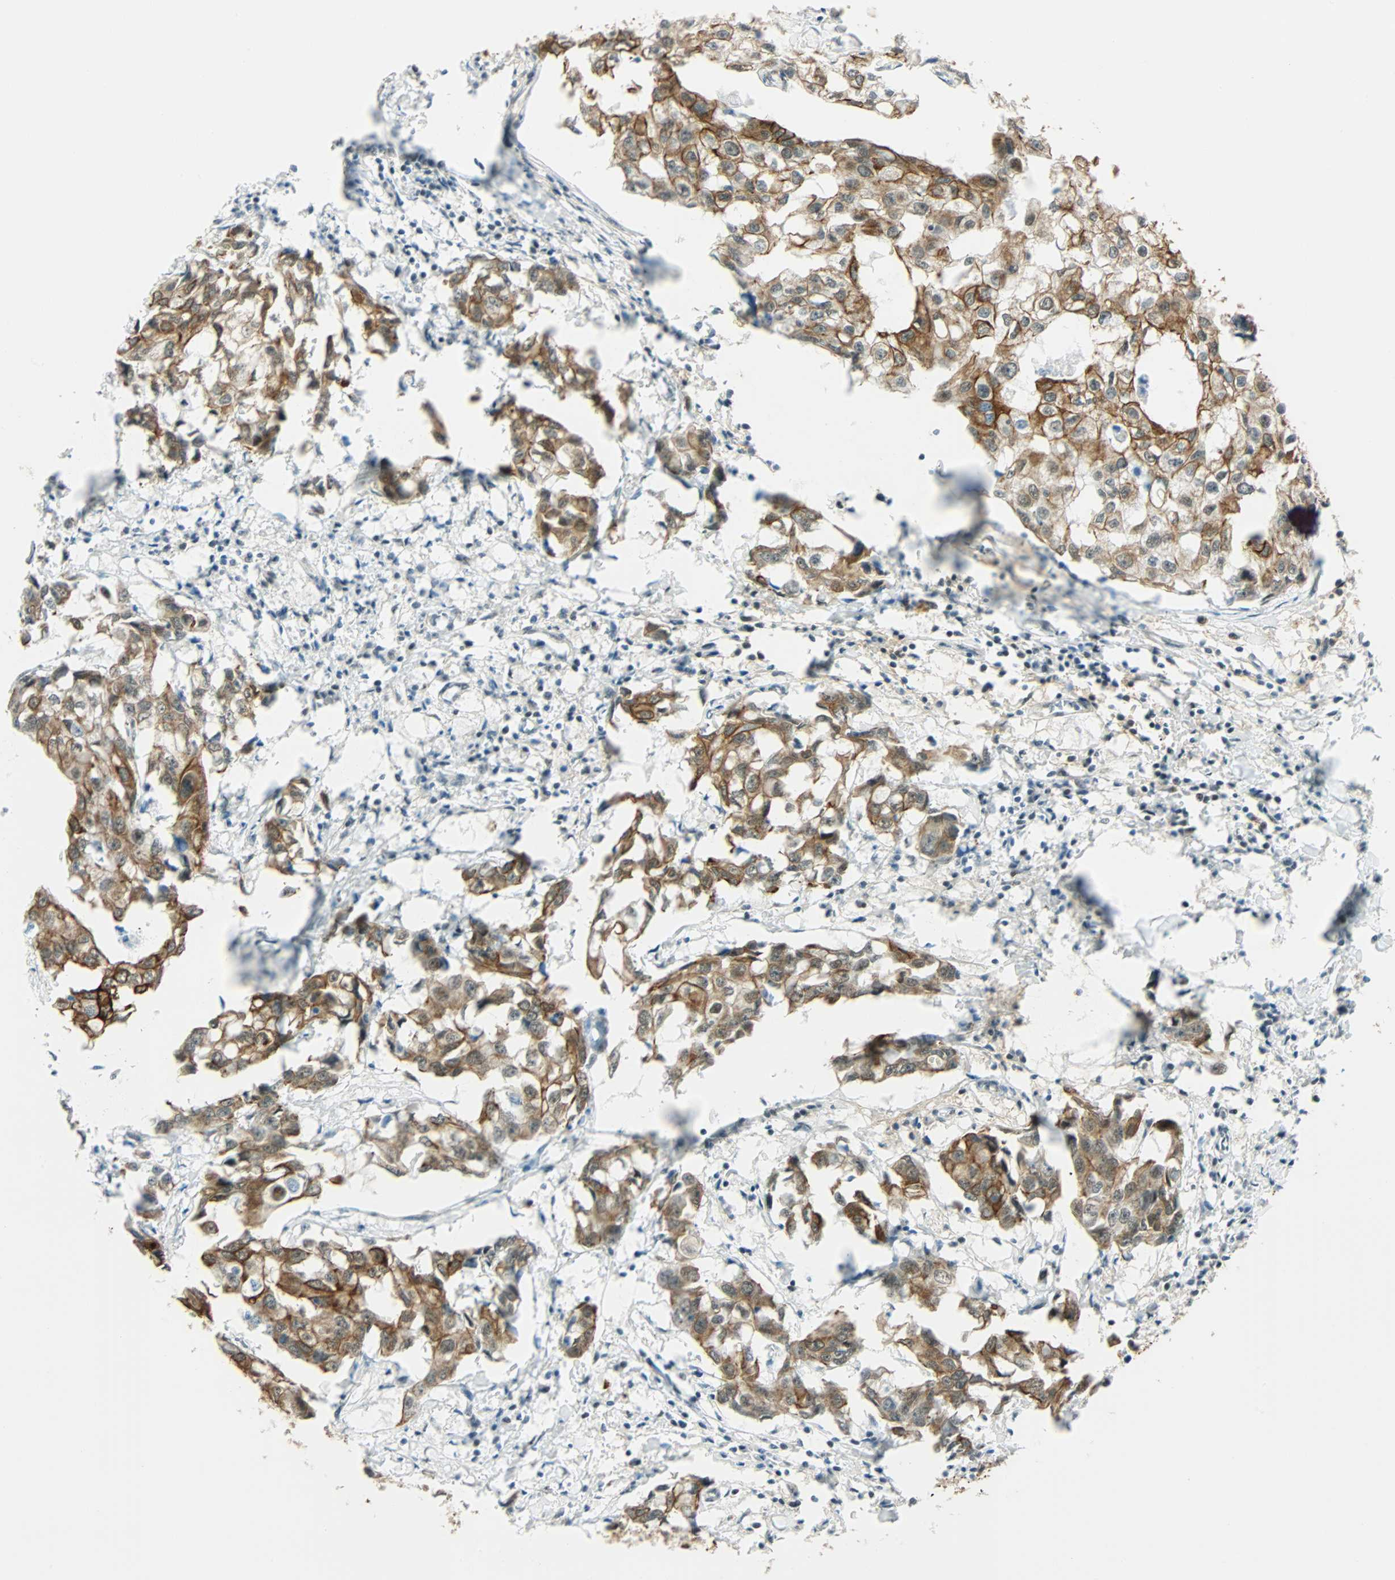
{"staining": {"intensity": "strong", "quantity": "25%-75%", "location": "cytoplasmic/membranous"}, "tissue": "breast cancer", "cell_type": "Tumor cells", "image_type": "cancer", "snomed": [{"axis": "morphology", "description": "Duct carcinoma"}, {"axis": "topography", "description": "Breast"}], "caption": "An image of human breast cancer stained for a protein reveals strong cytoplasmic/membranous brown staining in tumor cells.", "gene": "NELFE", "patient": {"sex": "female", "age": 27}}